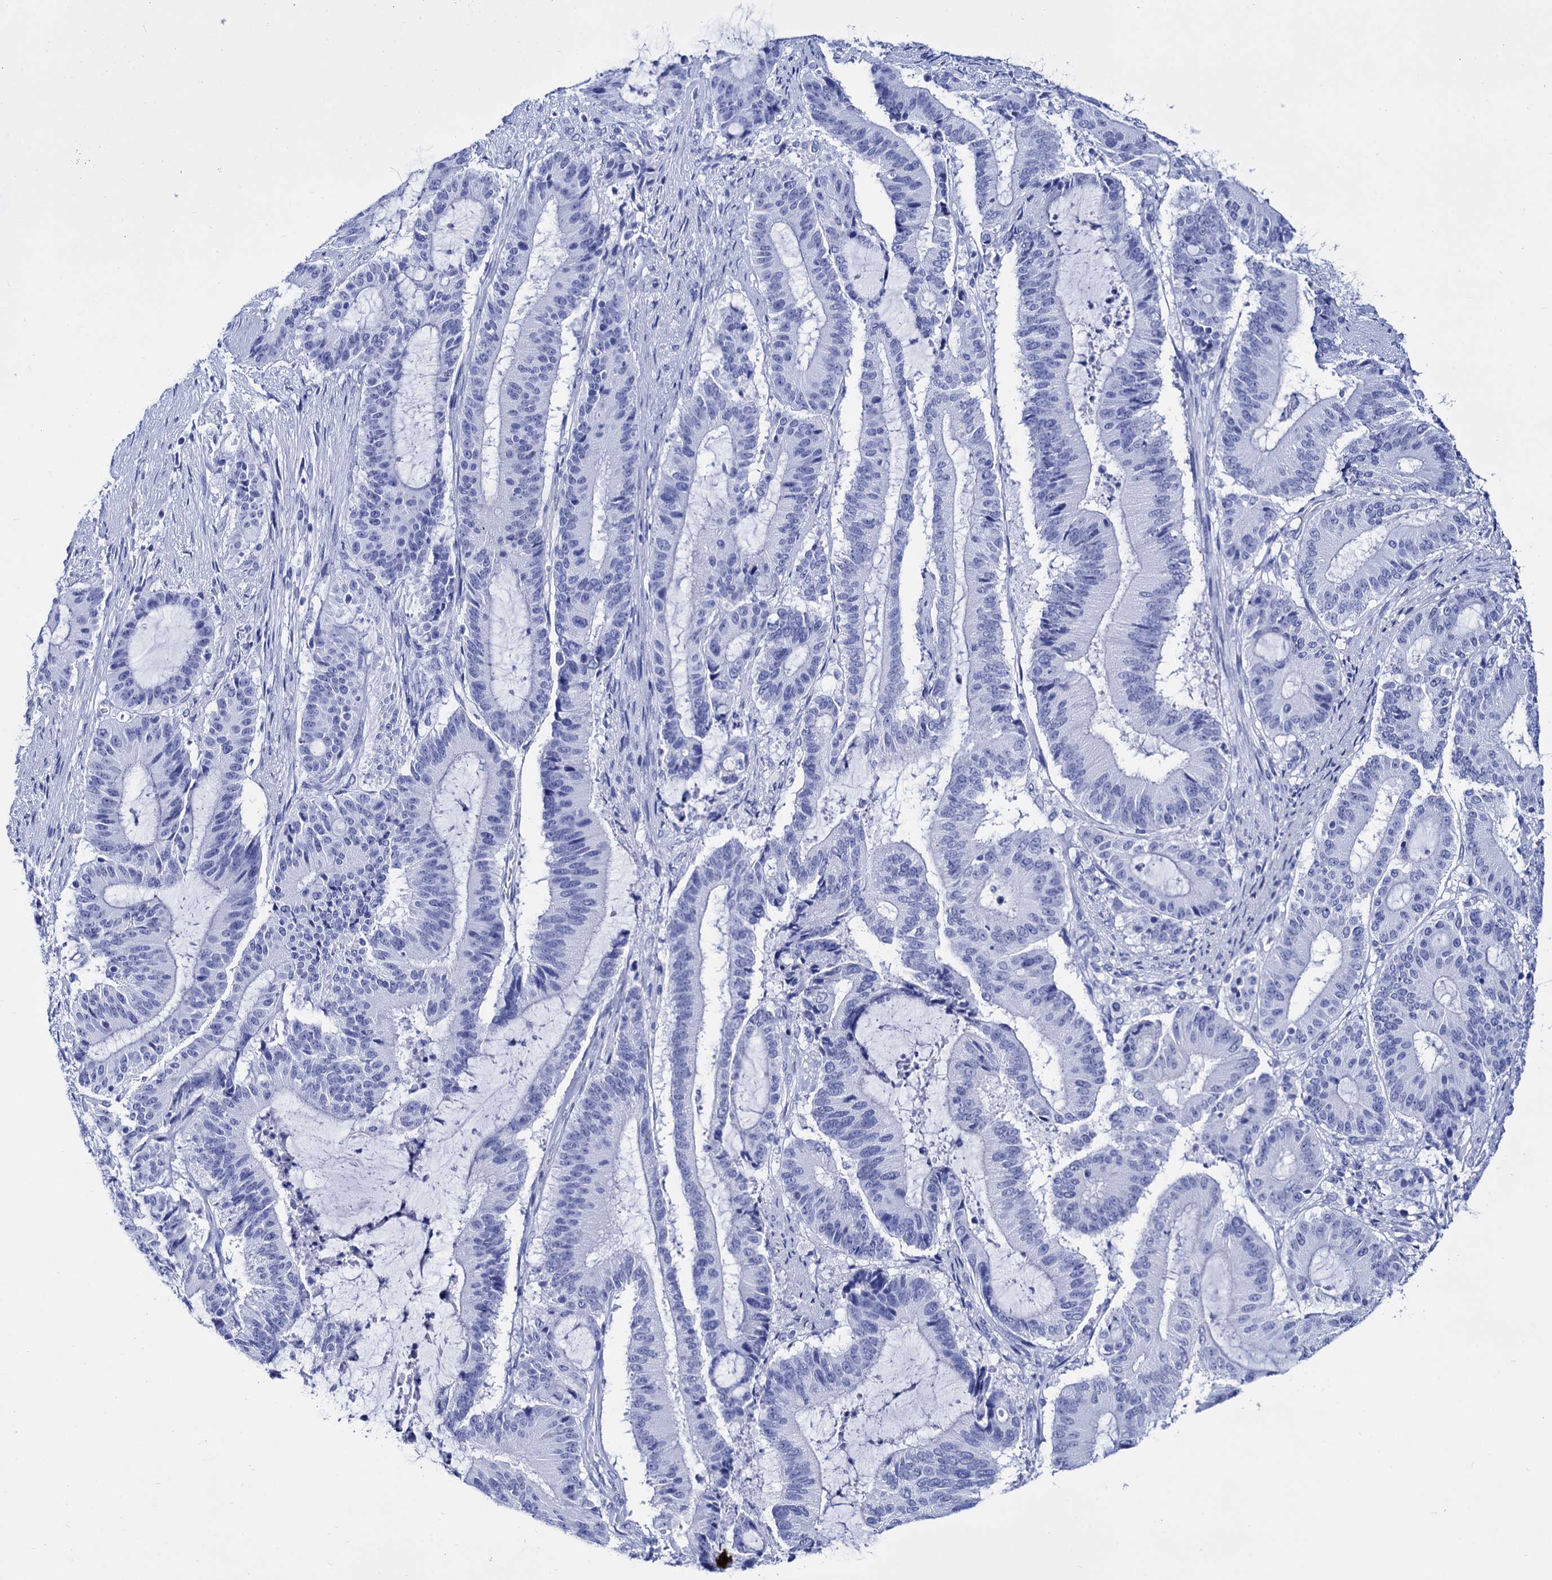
{"staining": {"intensity": "negative", "quantity": "none", "location": "none"}, "tissue": "liver cancer", "cell_type": "Tumor cells", "image_type": "cancer", "snomed": [{"axis": "morphology", "description": "Normal tissue, NOS"}, {"axis": "morphology", "description": "Cholangiocarcinoma"}, {"axis": "topography", "description": "Liver"}, {"axis": "topography", "description": "Peripheral nerve tissue"}], "caption": "IHC histopathology image of neoplastic tissue: human cholangiocarcinoma (liver) stained with DAB (3,3'-diaminobenzidine) reveals no significant protein staining in tumor cells. The staining was performed using DAB (3,3'-diaminobenzidine) to visualize the protein expression in brown, while the nuclei were stained in blue with hematoxylin (Magnification: 20x).", "gene": "MICAL2", "patient": {"sex": "female", "age": 73}}